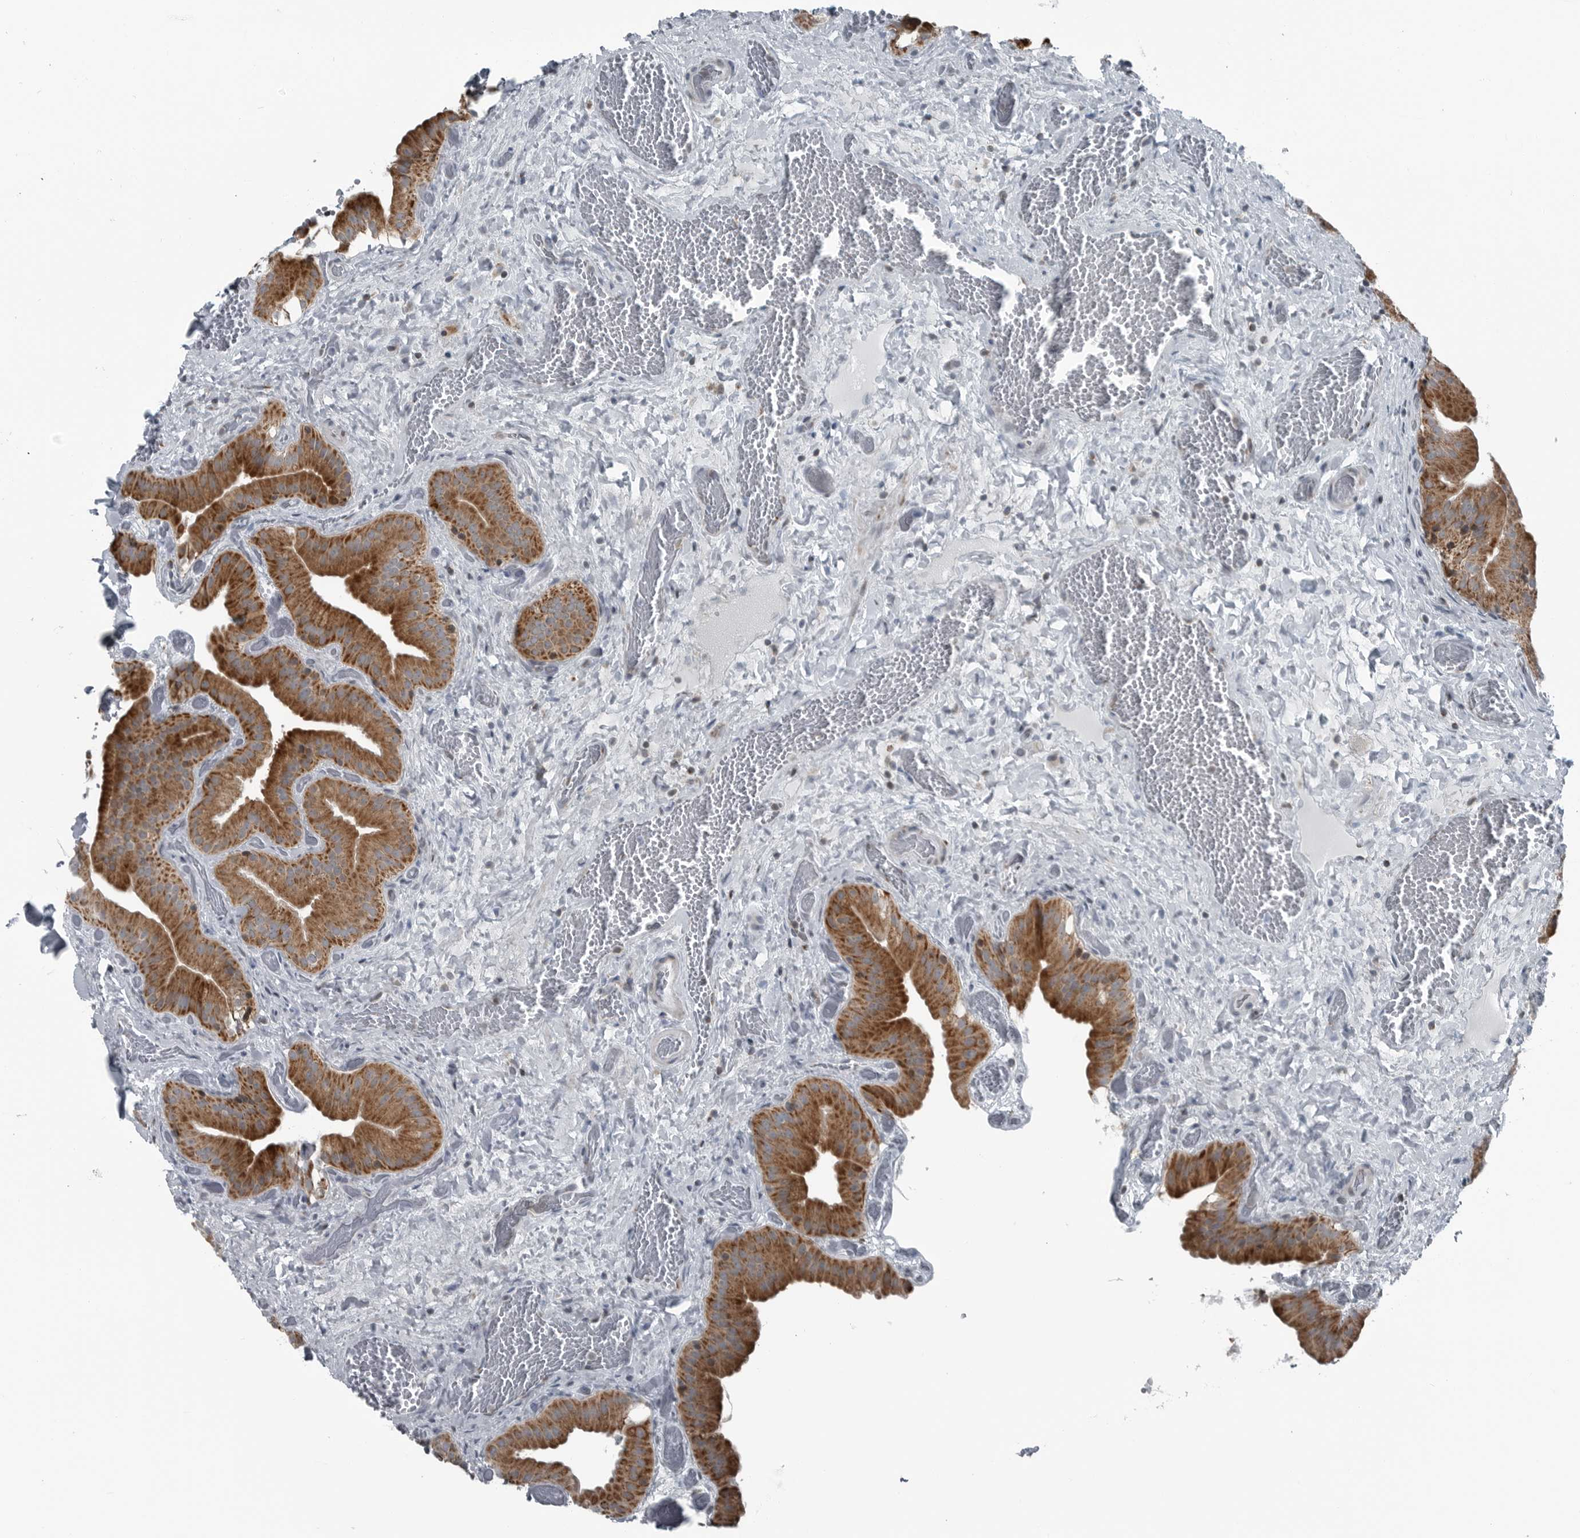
{"staining": {"intensity": "strong", "quantity": ">75%", "location": "cytoplasmic/membranous"}, "tissue": "gallbladder", "cell_type": "Glandular cells", "image_type": "normal", "snomed": [{"axis": "morphology", "description": "Normal tissue, NOS"}, {"axis": "topography", "description": "Gallbladder"}], "caption": "Human gallbladder stained with a brown dye displays strong cytoplasmic/membranous positive positivity in approximately >75% of glandular cells.", "gene": "GAK", "patient": {"sex": "female", "age": 64}}